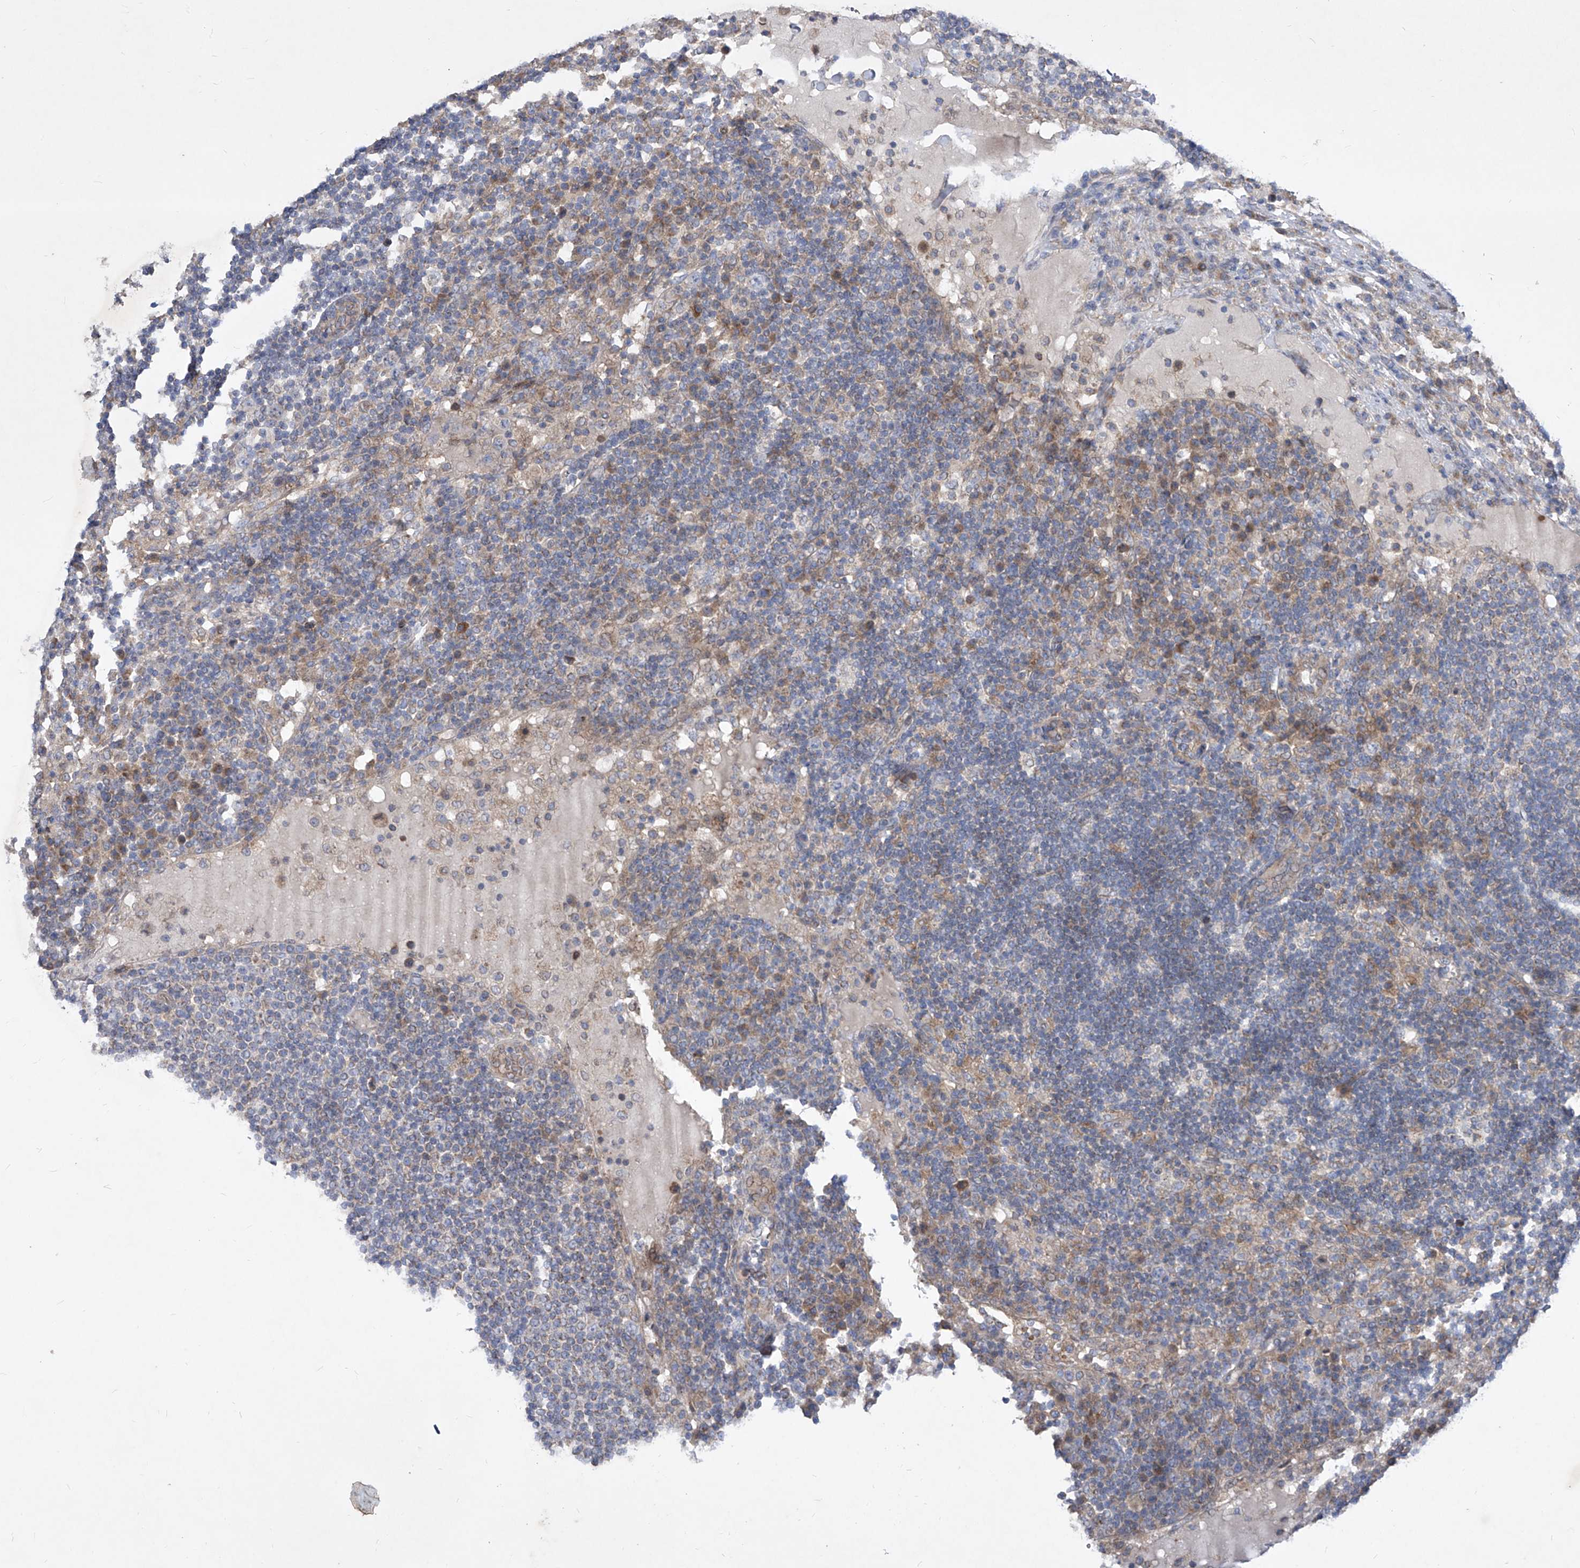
{"staining": {"intensity": "negative", "quantity": "none", "location": "none"}, "tissue": "lymph node", "cell_type": "Germinal center cells", "image_type": "normal", "snomed": [{"axis": "morphology", "description": "Normal tissue, NOS"}, {"axis": "topography", "description": "Lymph node"}], "caption": "Immunohistochemistry photomicrograph of unremarkable human lymph node stained for a protein (brown), which reveals no positivity in germinal center cells. (DAB immunohistochemistry (IHC) visualized using brightfield microscopy, high magnification).", "gene": "COQ3", "patient": {"sex": "female", "age": 53}}